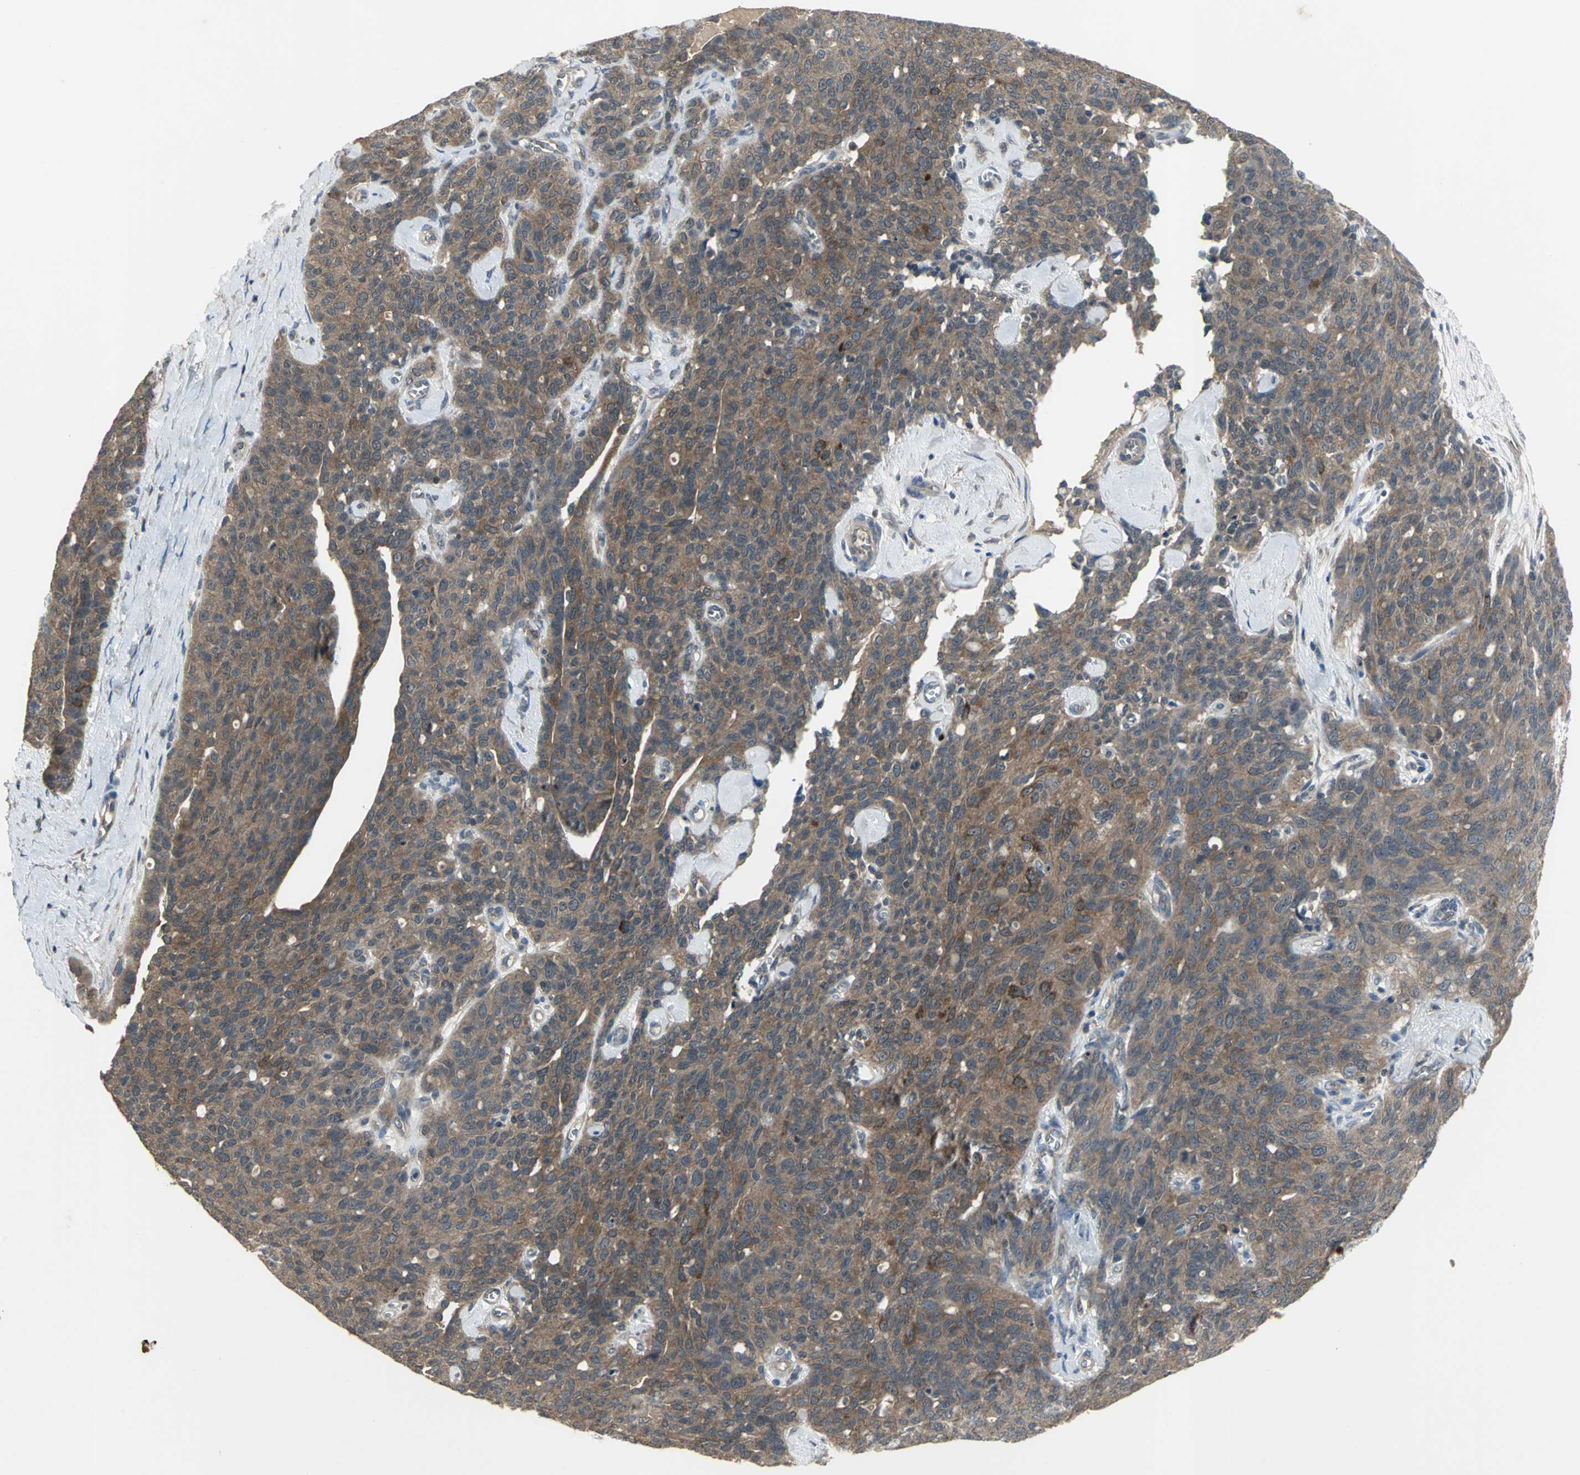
{"staining": {"intensity": "moderate", "quantity": ">75%", "location": "cytoplasmic/membranous"}, "tissue": "ovarian cancer", "cell_type": "Tumor cells", "image_type": "cancer", "snomed": [{"axis": "morphology", "description": "Carcinoma, endometroid"}, {"axis": "topography", "description": "Ovary"}], "caption": "This is a histology image of immunohistochemistry staining of ovarian cancer (endometroid carcinoma), which shows moderate expression in the cytoplasmic/membranous of tumor cells.", "gene": "KEAP1", "patient": {"sex": "female", "age": 60}}